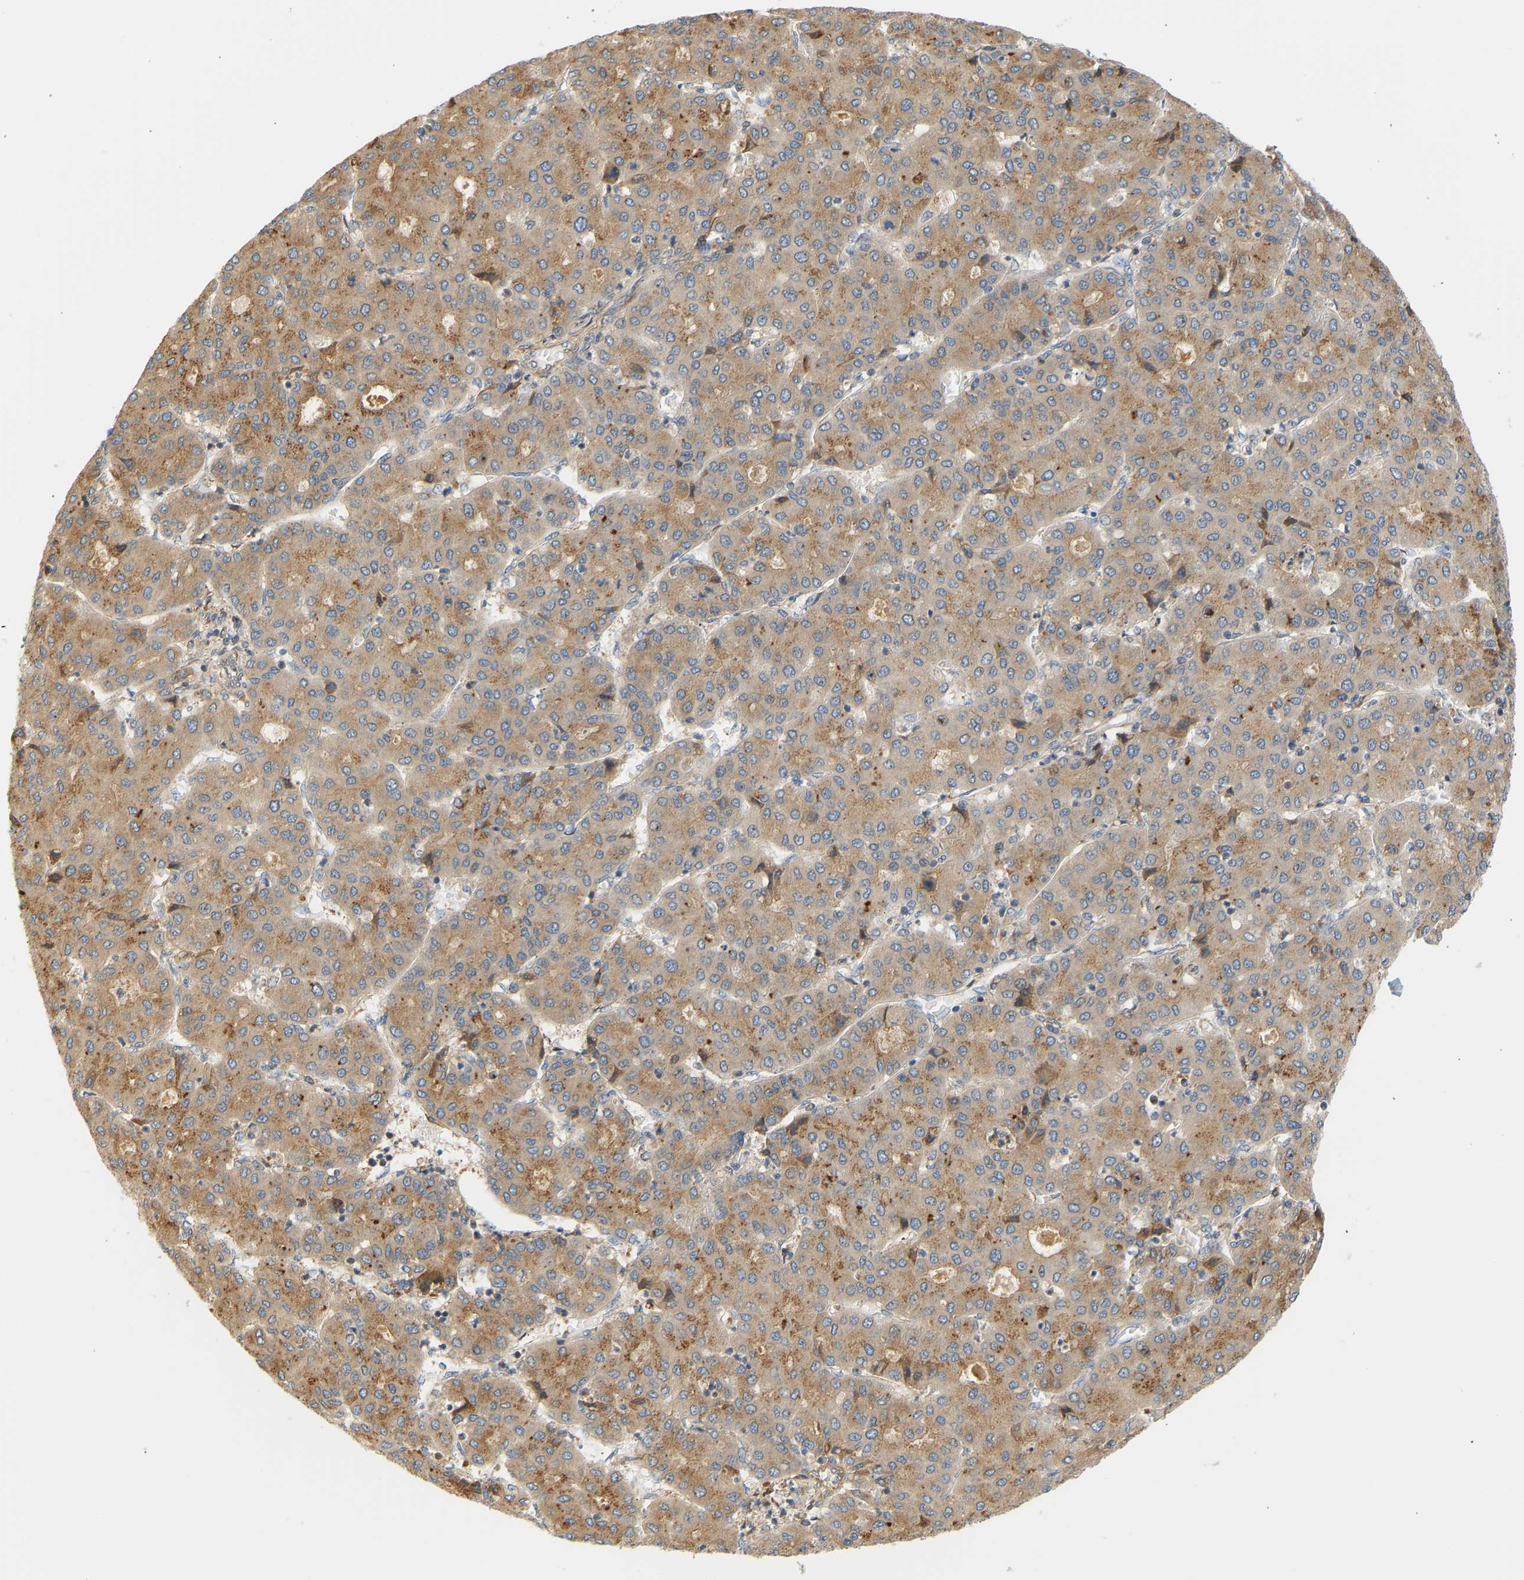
{"staining": {"intensity": "moderate", "quantity": ">75%", "location": "cytoplasmic/membranous"}, "tissue": "liver cancer", "cell_type": "Tumor cells", "image_type": "cancer", "snomed": [{"axis": "morphology", "description": "Carcinoma, Hepatocellular, NOS"}, {"axis": "topography", "description": "Liver"}], "caption": "About >75% of tumor cells in liver cancer (hepatocellular carcinoma) demonstrate moderate cytoplasmic/membranous protein expression as visualized by brown immunohistochemical staining.", "gene": "CEP57", "patient": {"sex": "male", "age": 65}}